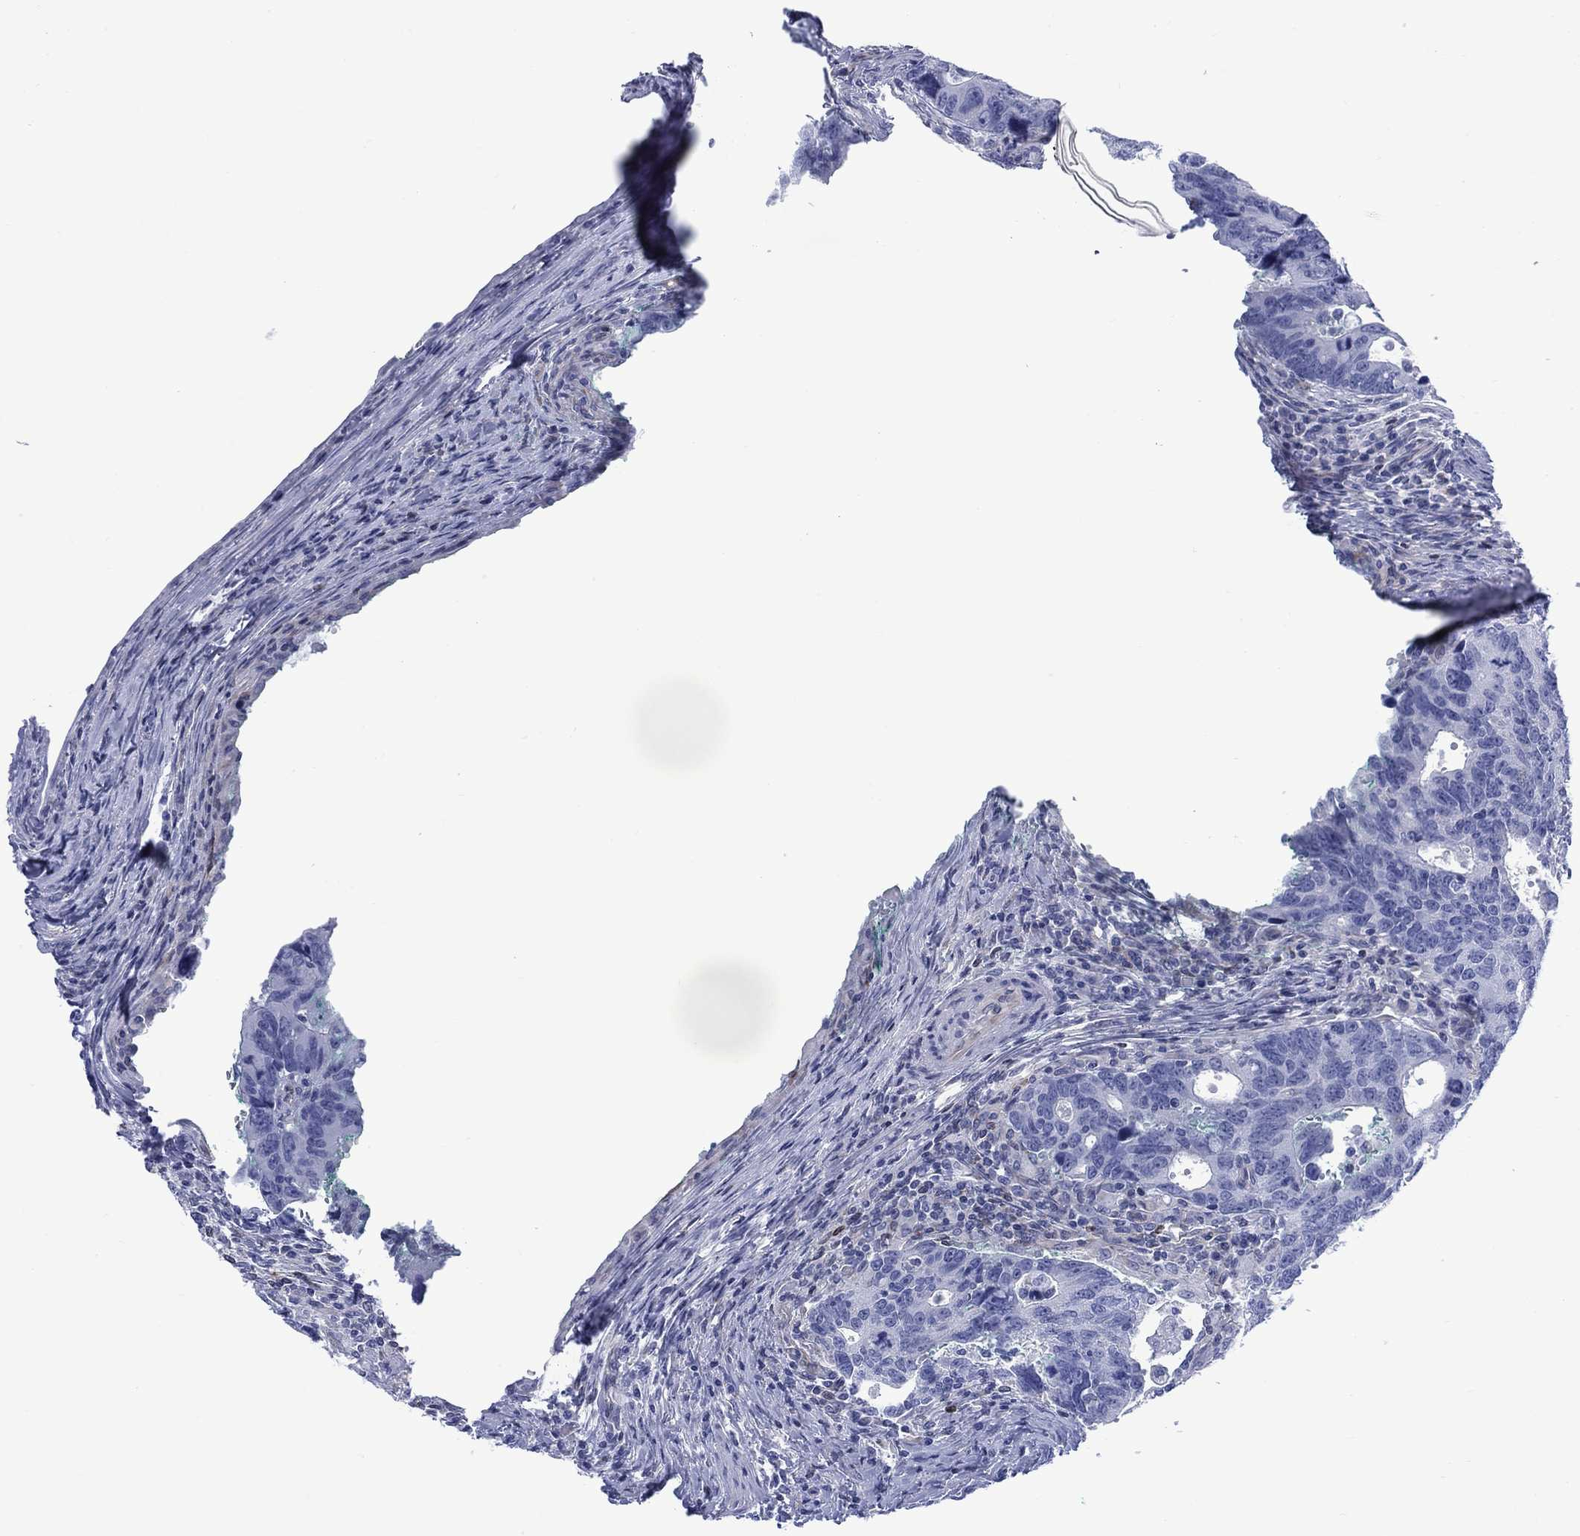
{"staining": {"intensity": "negative", "quantity": "none", "location": "none"}, "tissue": "colorectal cancer", "cell_type": "Tumor cells", "image_type": "cancer", "snomed": [{"axis": "morphology", "description": "Adenocarcinoma, NOS"}, {"axis": "topography", "description": "Colon"}], "caption": "A photomicrograph of human colorectal cancer (adenocarcinoma) is negative for staining in tumor cells. Nuclei are stained in blue.", "gene": "DDI1", "patient": {"sex": "female", "age": 77}}